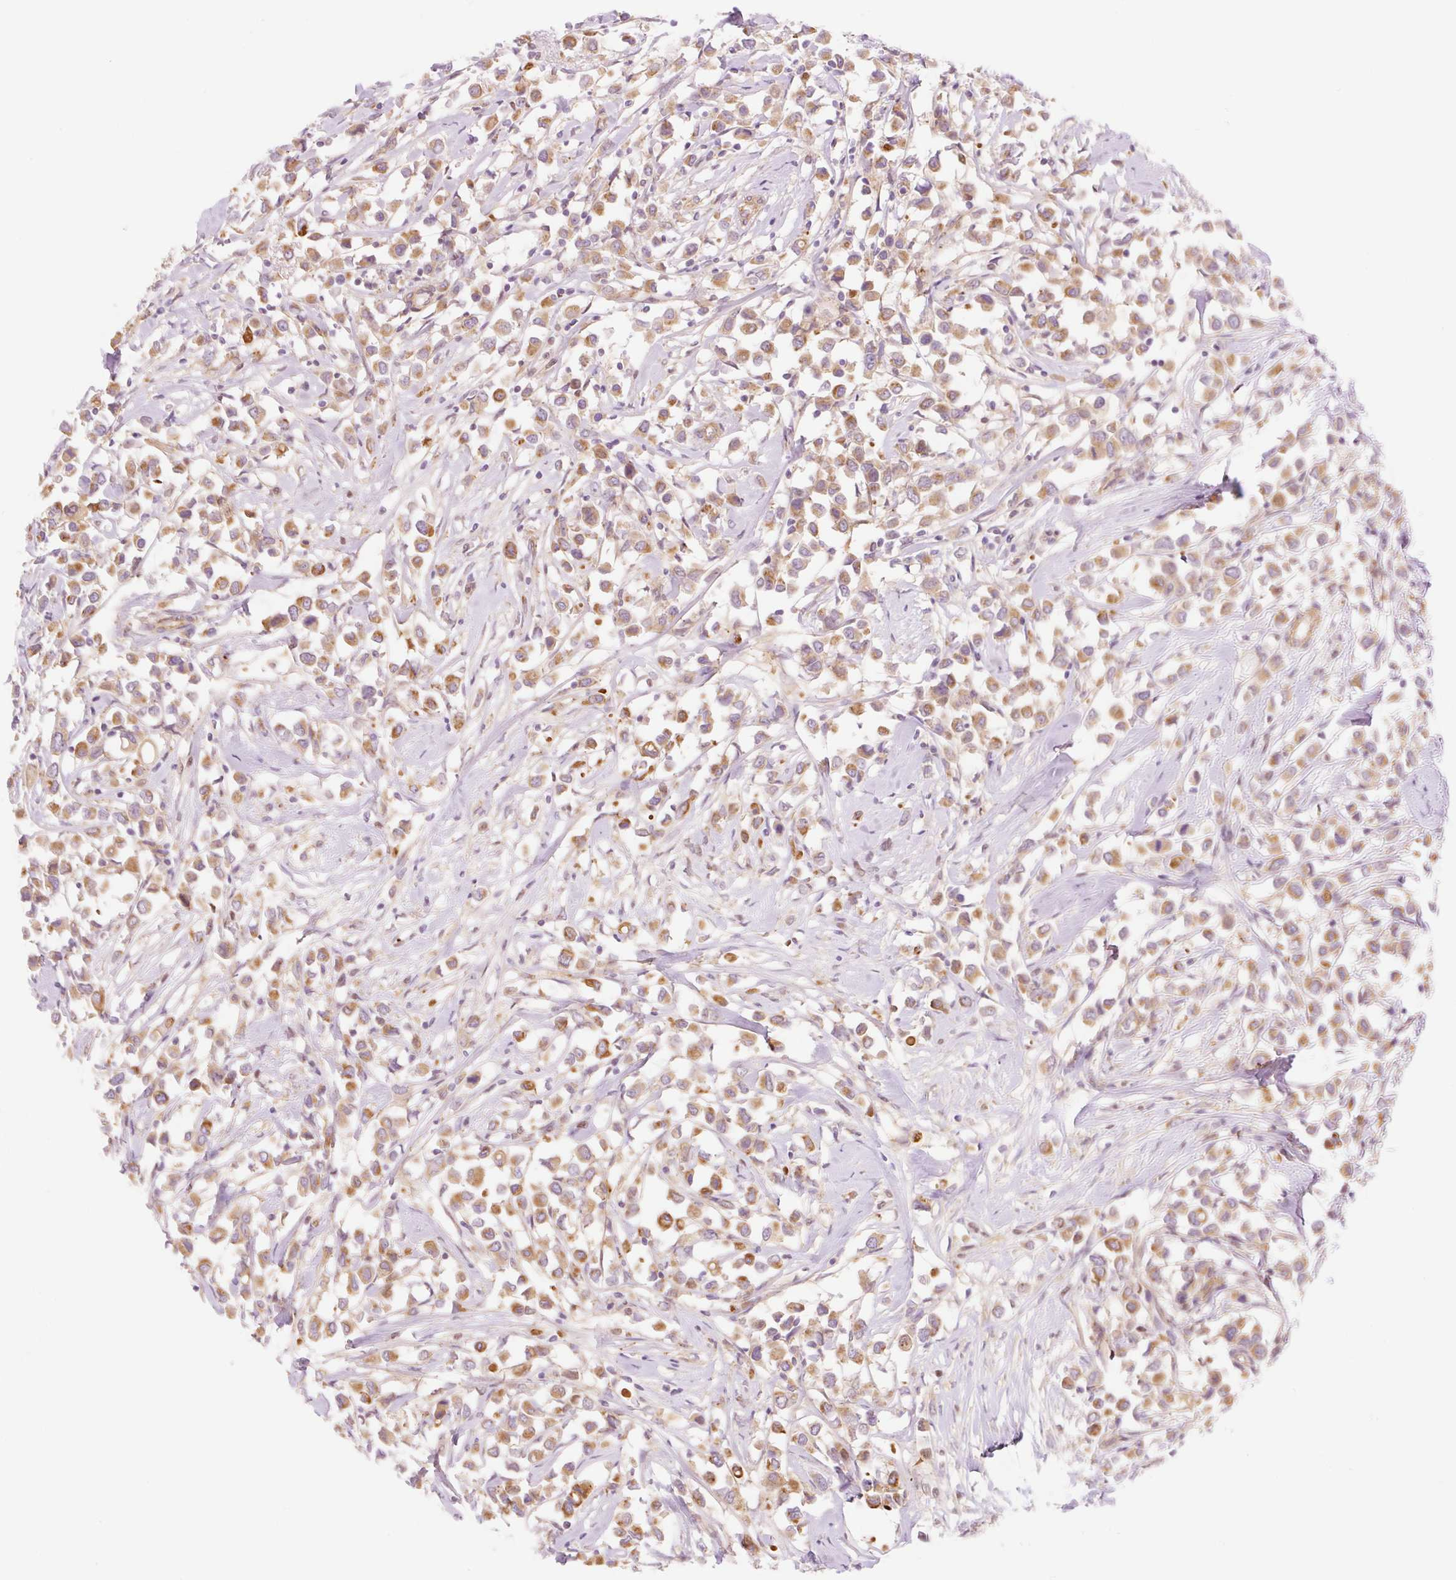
{"staining": {"intensity": "moderate", "quantity": ">75%", "location": "cytoplasmic/membranous"}, "tissue": "breast cancer", "cell_type": "Tumor cells", "image_type": "cancer", "snomed": [{"axis": "morphology", "description": "Duct carcinoma"}, {"axis": "topography", "description": "Breast"}], "caption": "Immunohistochemistry histopathology image of breast invasive ductal carcinoma stained for a protein (brown), which shows medium levels of moderate cytoplasmic/membranous positivity in about >75% of tumor cells.", "gene": "NLRP5", "patient": {"sex": "female", "age": 61}}